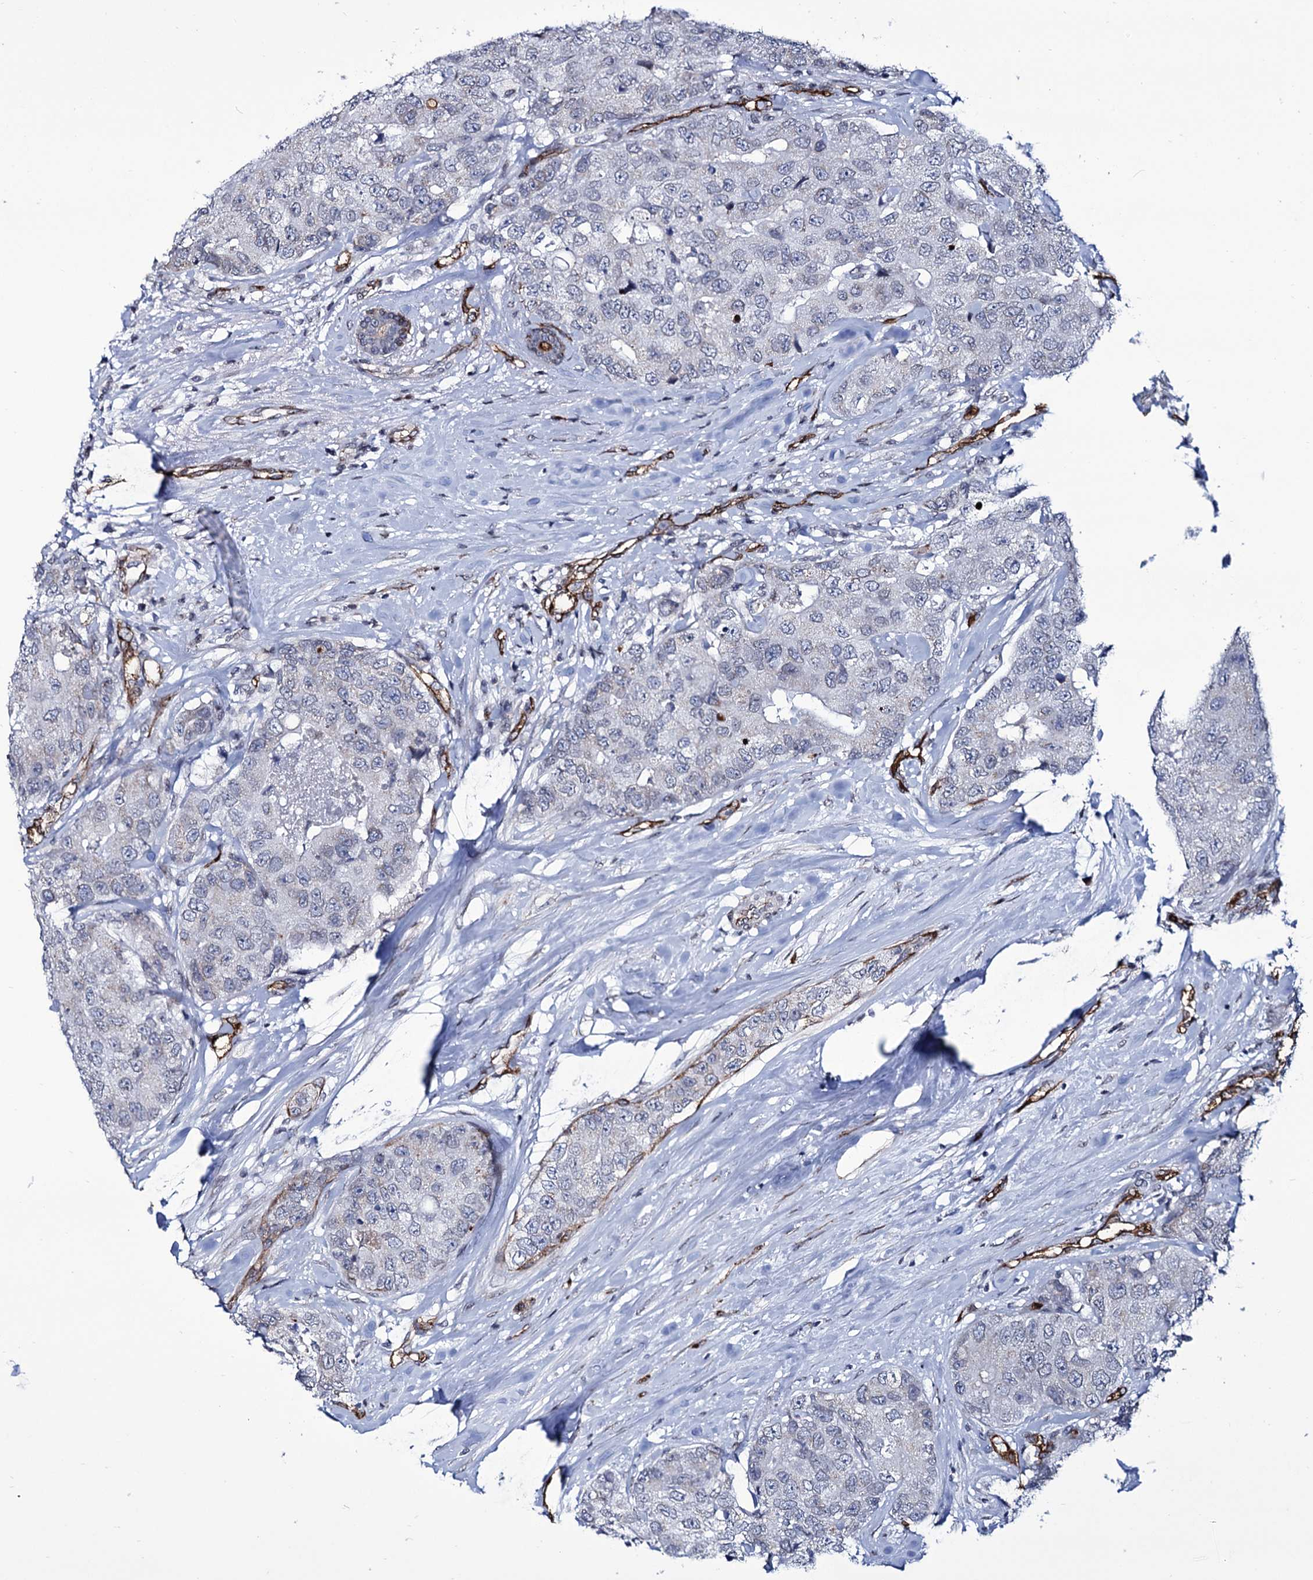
{"staining": {"intensity": "negative", "quantity": "none", "location": "none"}, "tissue": "breast cancer", "cell_type": "Tumor cells", "image_type": "cancer", "snomed": [{"axis": "morphology", "description": "Duct carcinoma"}, {"axis": "topography", "description": "Breast"}], "caption": "Protein analysis of intraductal carcinoma (breast) shows no significant expression in tumor cells.", "gene": "ZC3H12C", "patient": {"sex": "female", "age": 62}}